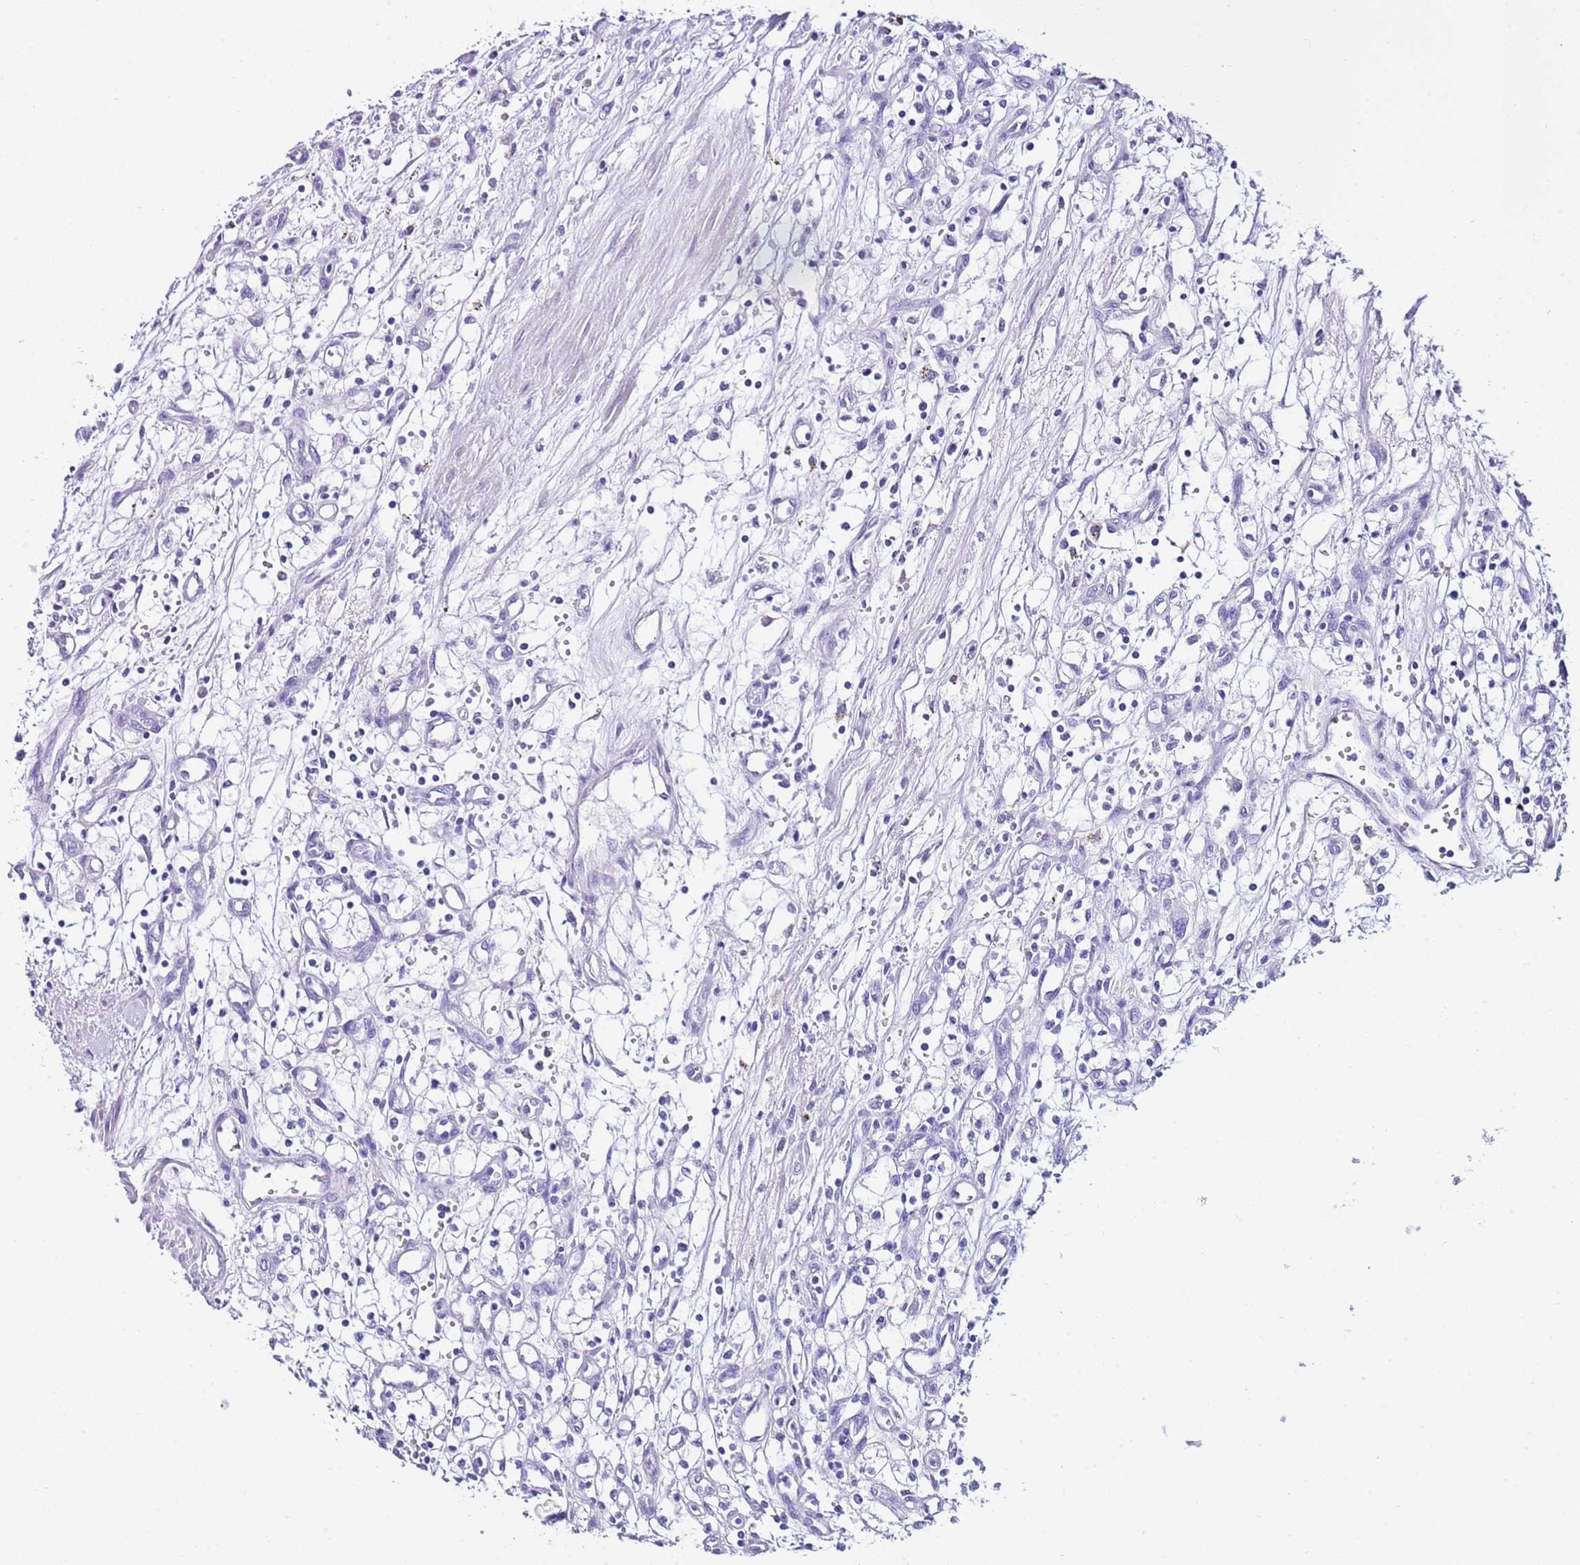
{"staining": {"intensity": "negative", "quantity": "none", "location": "none"}, "tissue": "renal cancer", "cell_type": "Tumor cells", "image_type": "cancer", "snomed": [{"axis": "morphology", "description": "Adenocarcinoma, NOS"}, {"axis": "topography", "description": "Kidney"}], "caption": "Renal cancer (adenocarcinoma) was stained to show a protein in brown. There is no significant positivity in tumor cells.", "gene": "KCNC1", "patient": {"sex": "male", "age": 59}}